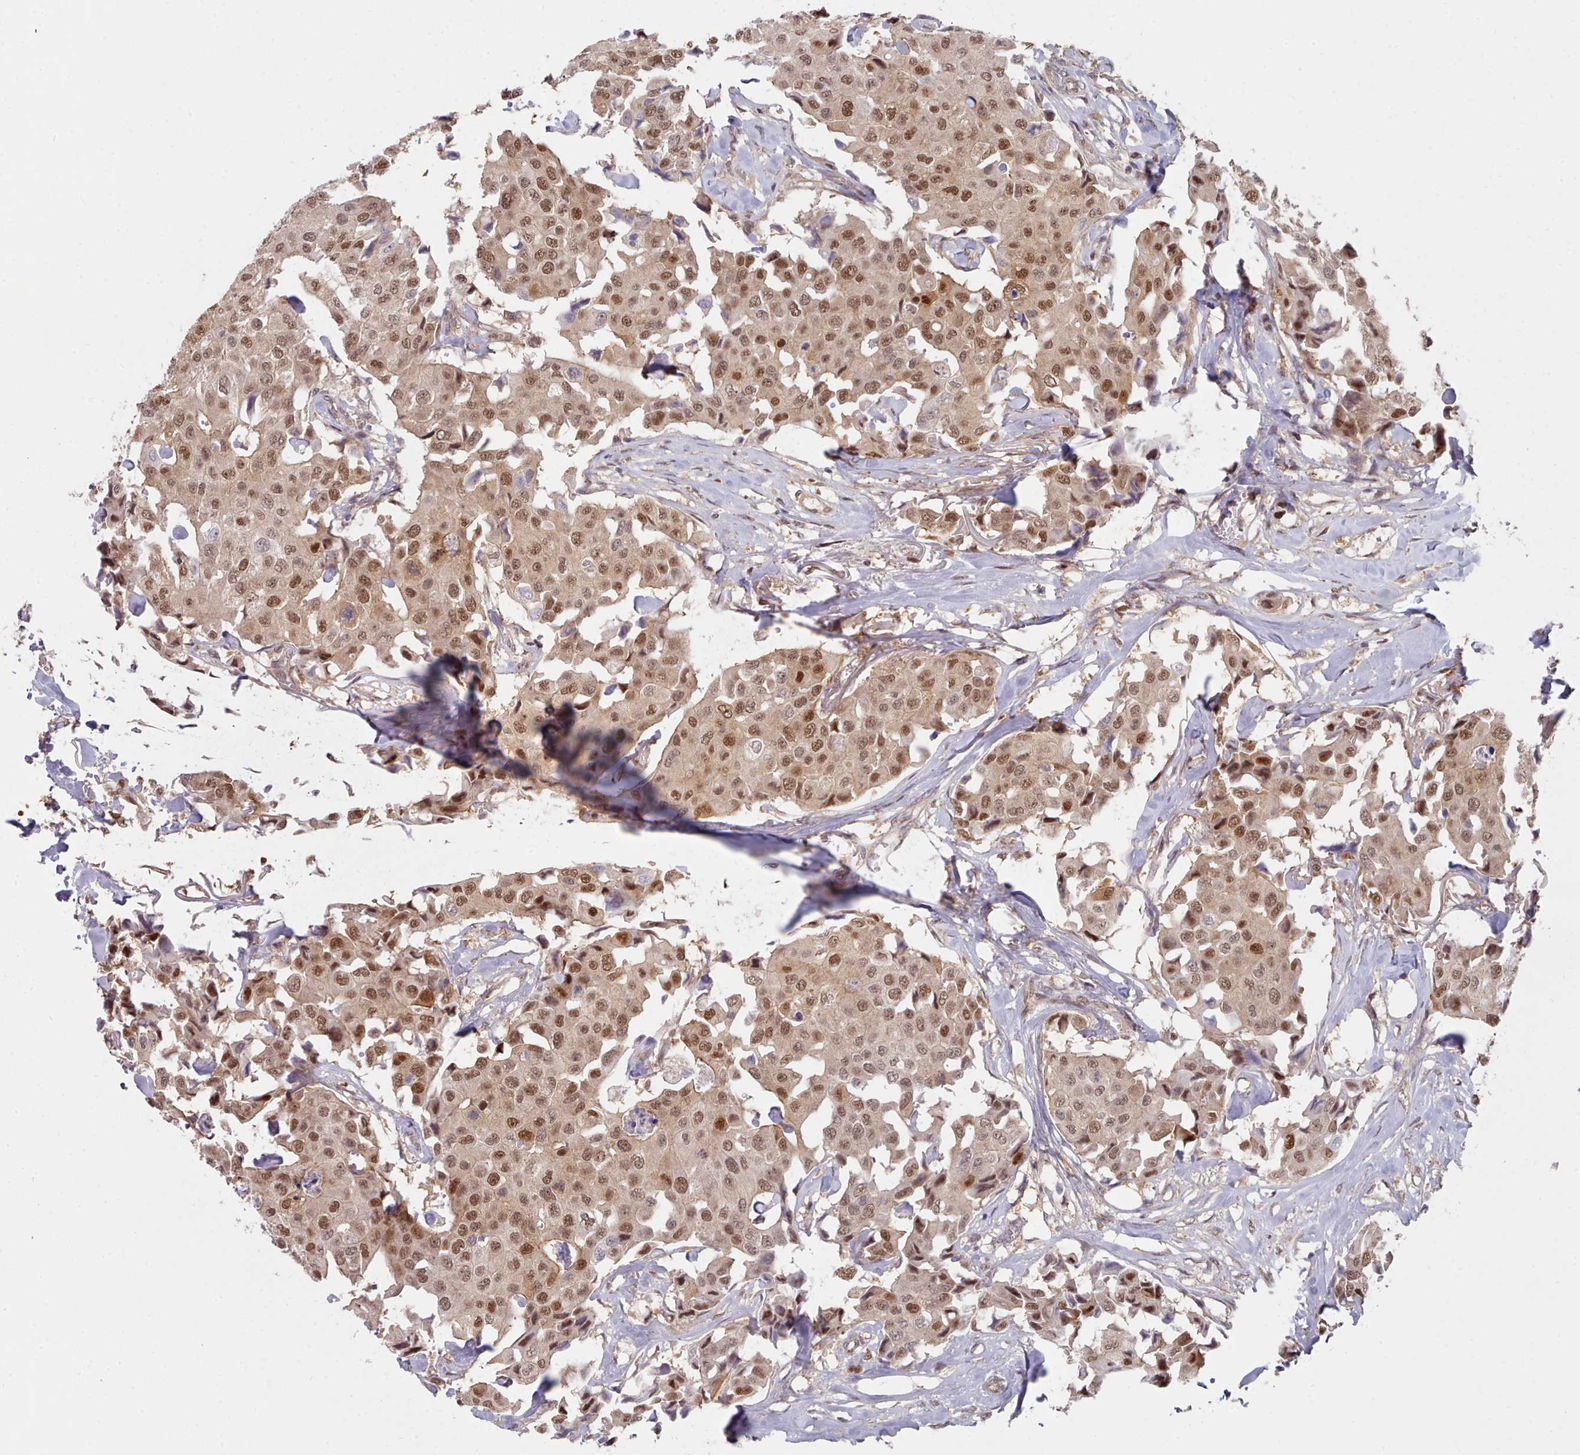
{"staining": {"intensity": "moderate", "quantity": ">75%", "location": "nuclear"}, "tissue": "breast cancer", "cell_type": "Tumor cells", "image_type": "cancer", "snomed": [{"axis": "morphology", "description": "Duct carcinoma"}, {"axis": "topography", "description": "Breast"}], "caption": "Protein expression analysis of human breast cancer (infiltrating ductal carcinoma) reveals moderate nuclear positivity in approximately >75% of tumor cells.", "gene": "CES3", "patient": {"sex": "female", "age": 80}}